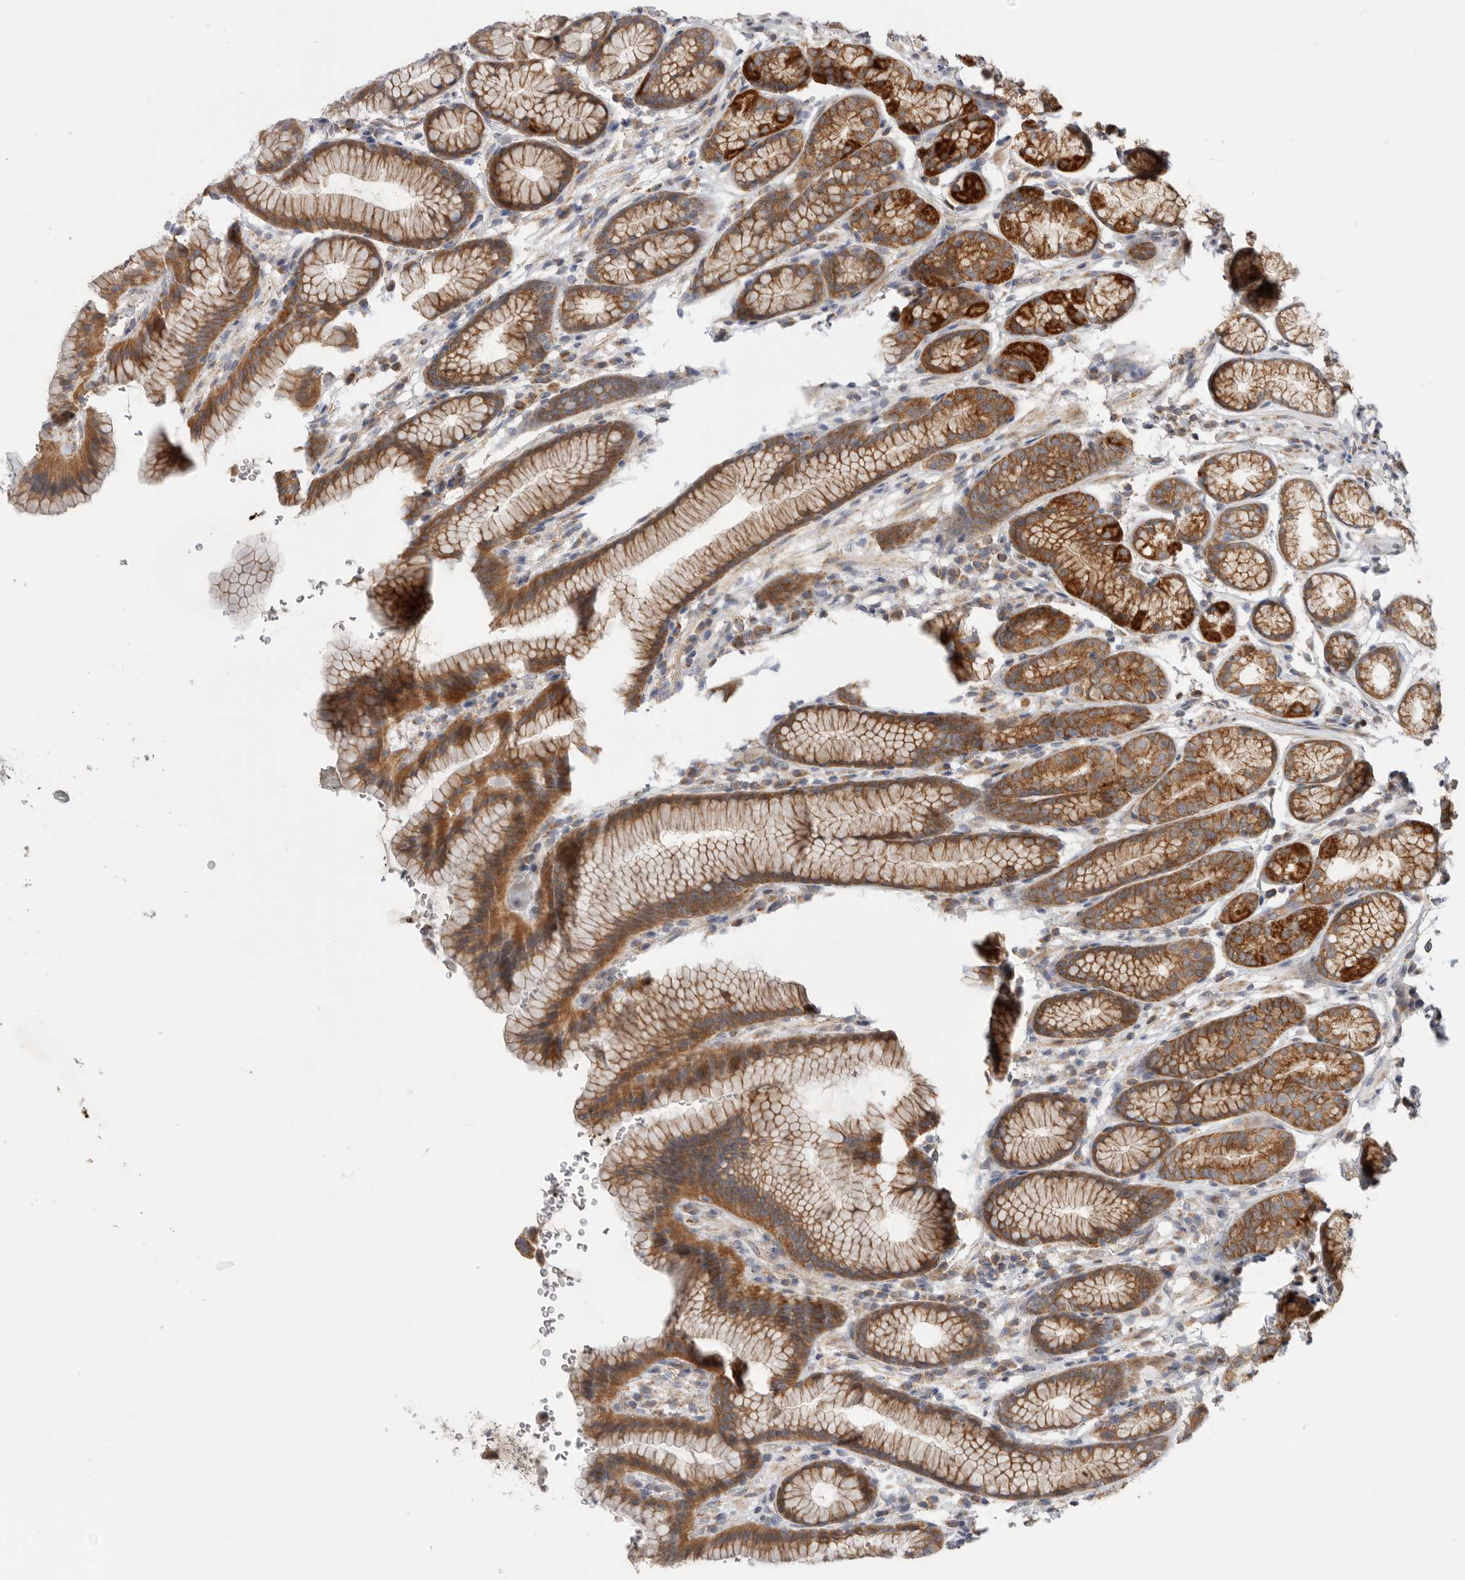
{"staining": {"intensity": "strong", "quantity": ">75%", "location": "cytoplasmic/membranous"}, "tissue": "stomach", "cell_type": "Glandular cells", "image_type": "normal", "snomed": [{"axis": "morphology", "description": "Normal tissue, NOS"}, {"axis": "topography", "description": "Stomach"}], "caption": "Immunohistochemical staining of benign stomach shows >75% levels of strong cytoplasmic/membranous protein positivity in about >75% of glandular cells.", "gene": "MTFR1L", "patient": {"sex": "male", "age": 42}}